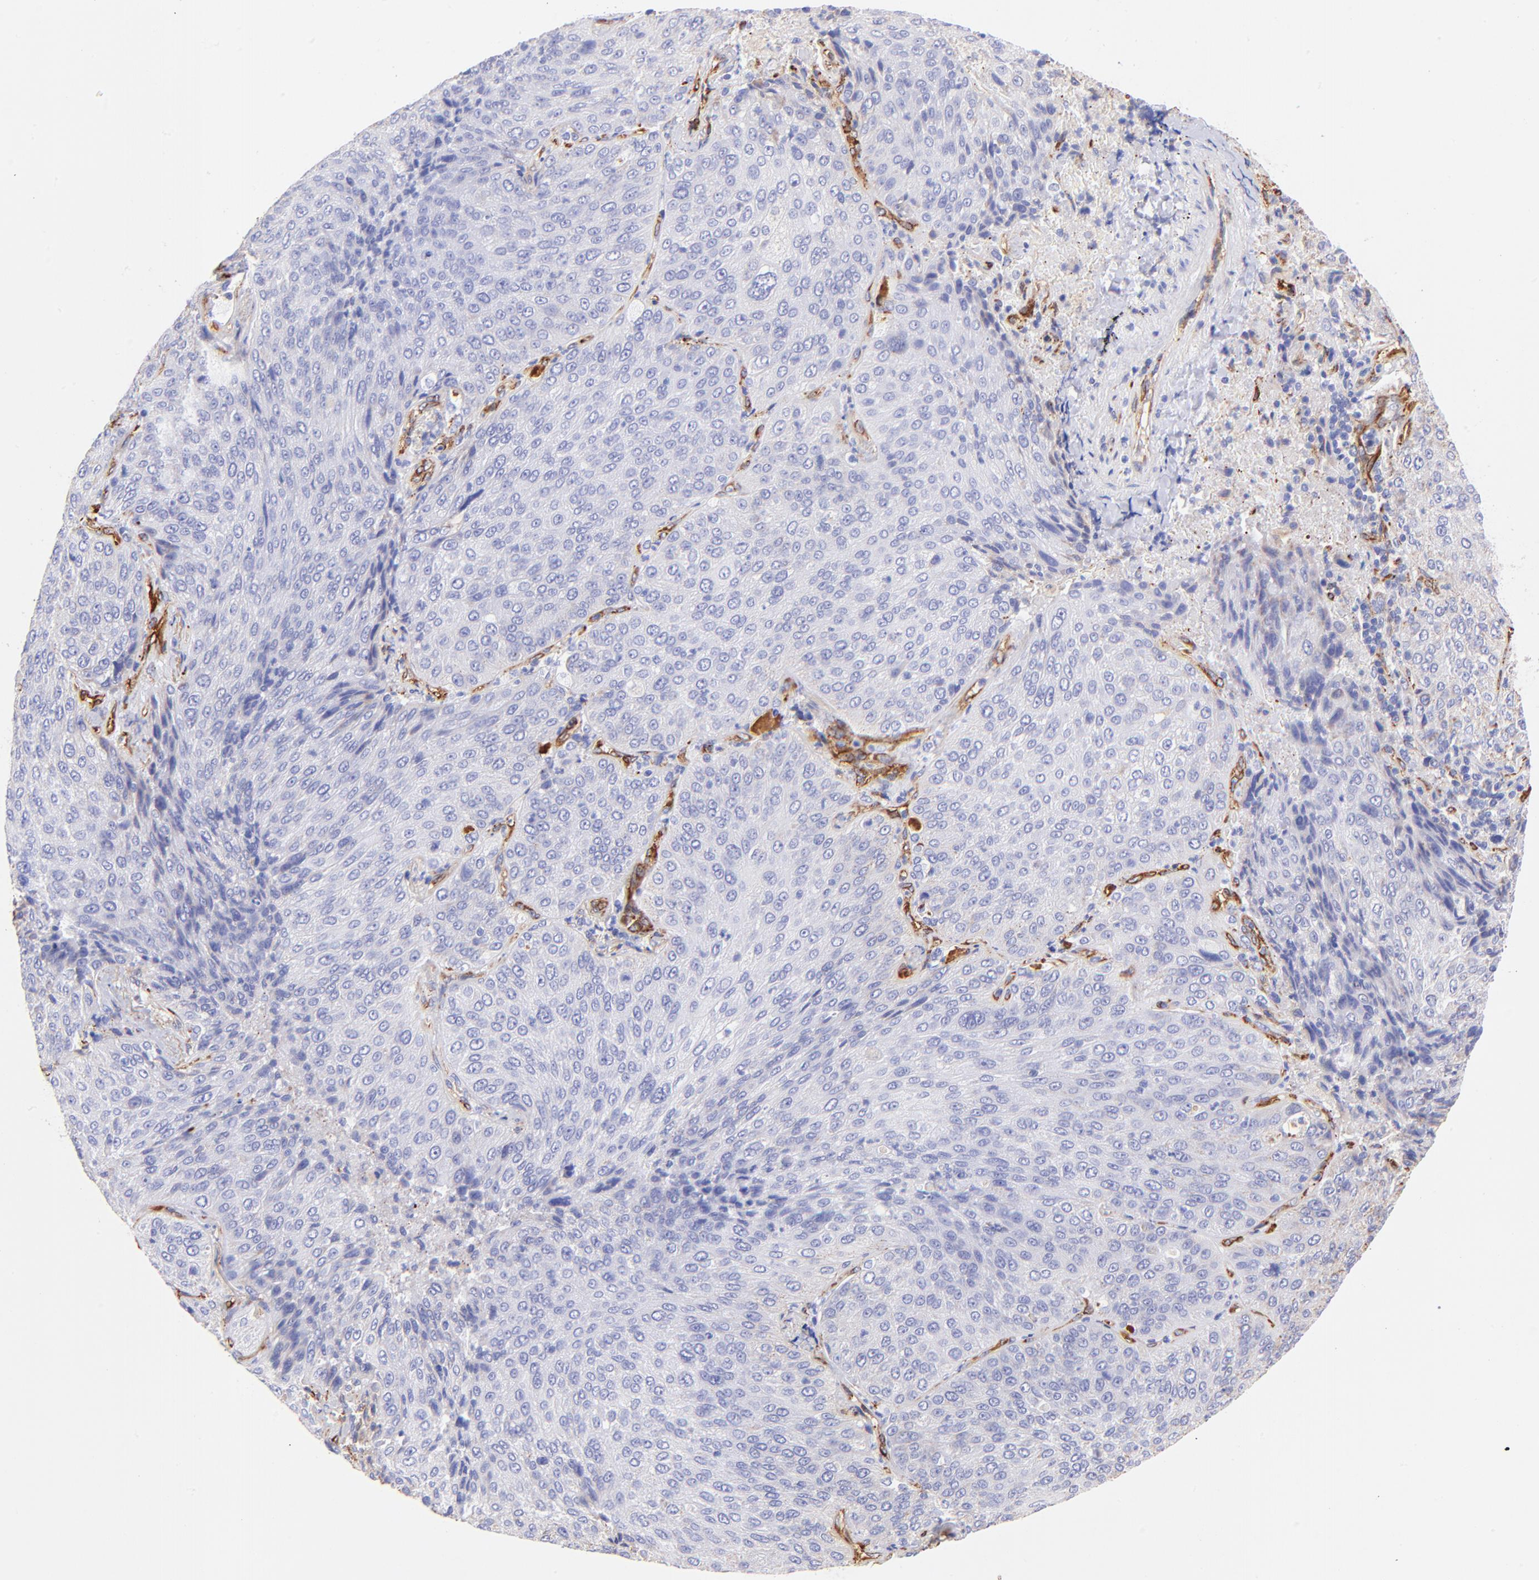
{"staining": {"intensity": "negative", "quantity": "none", "location": "none"}, "tissue": "lung cancer", "cell_type": "Tumor cells", "image_type": "cancer", "snomed": [{"axis": "morphology", "description": "Squamous cell carcinoma, NOS"}, {"axis": "topography", "description": "Lung"}], "caption": "High magnification brightfield microscopy of squamous cell carcinoma (lung) stained with DAB (3,3'-diaminobenzidine) (brown) and counterstained with hematoxylin (blue): tumor cells show no significant staining.", "gene": "SPARC", "patient": {"sex": "male", "age": 54}}